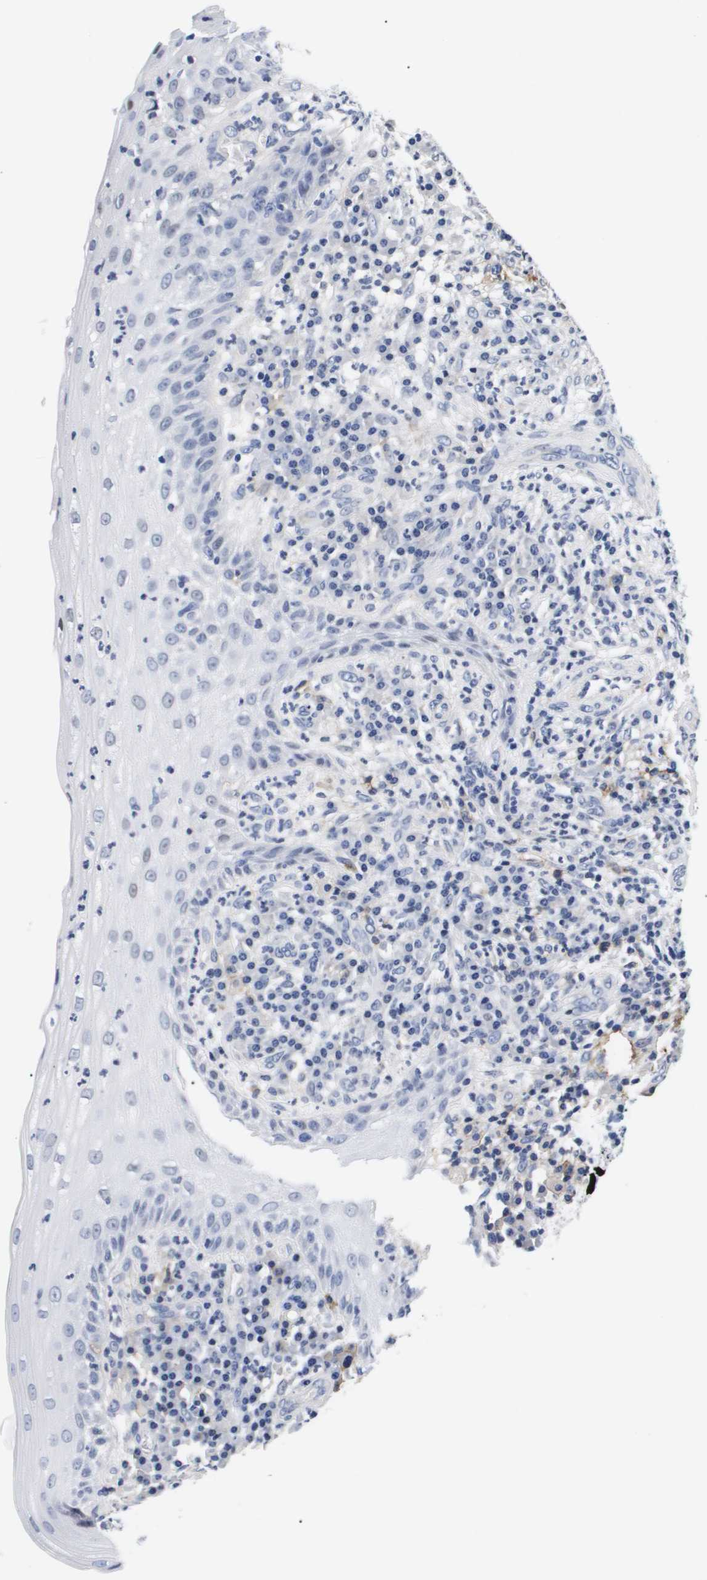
{"staining": {"intensity": "negative", "quantity": "none", "location": "none"}, "tissue": "cervical cancer", "cell_type": "Tumor cells", "image_type": "cancer", "snomed": [{"axis": "morphology", "description": "Squamous cell carcinoma, NOS"}, {"axis": "topography", "description": "Cervix"}], "caption": "An image of human cervical squamous cell carcinoma is negative for staining in tumor cells.", "gene": "SHD", "patient": {"sex": "female", "age": 34}}